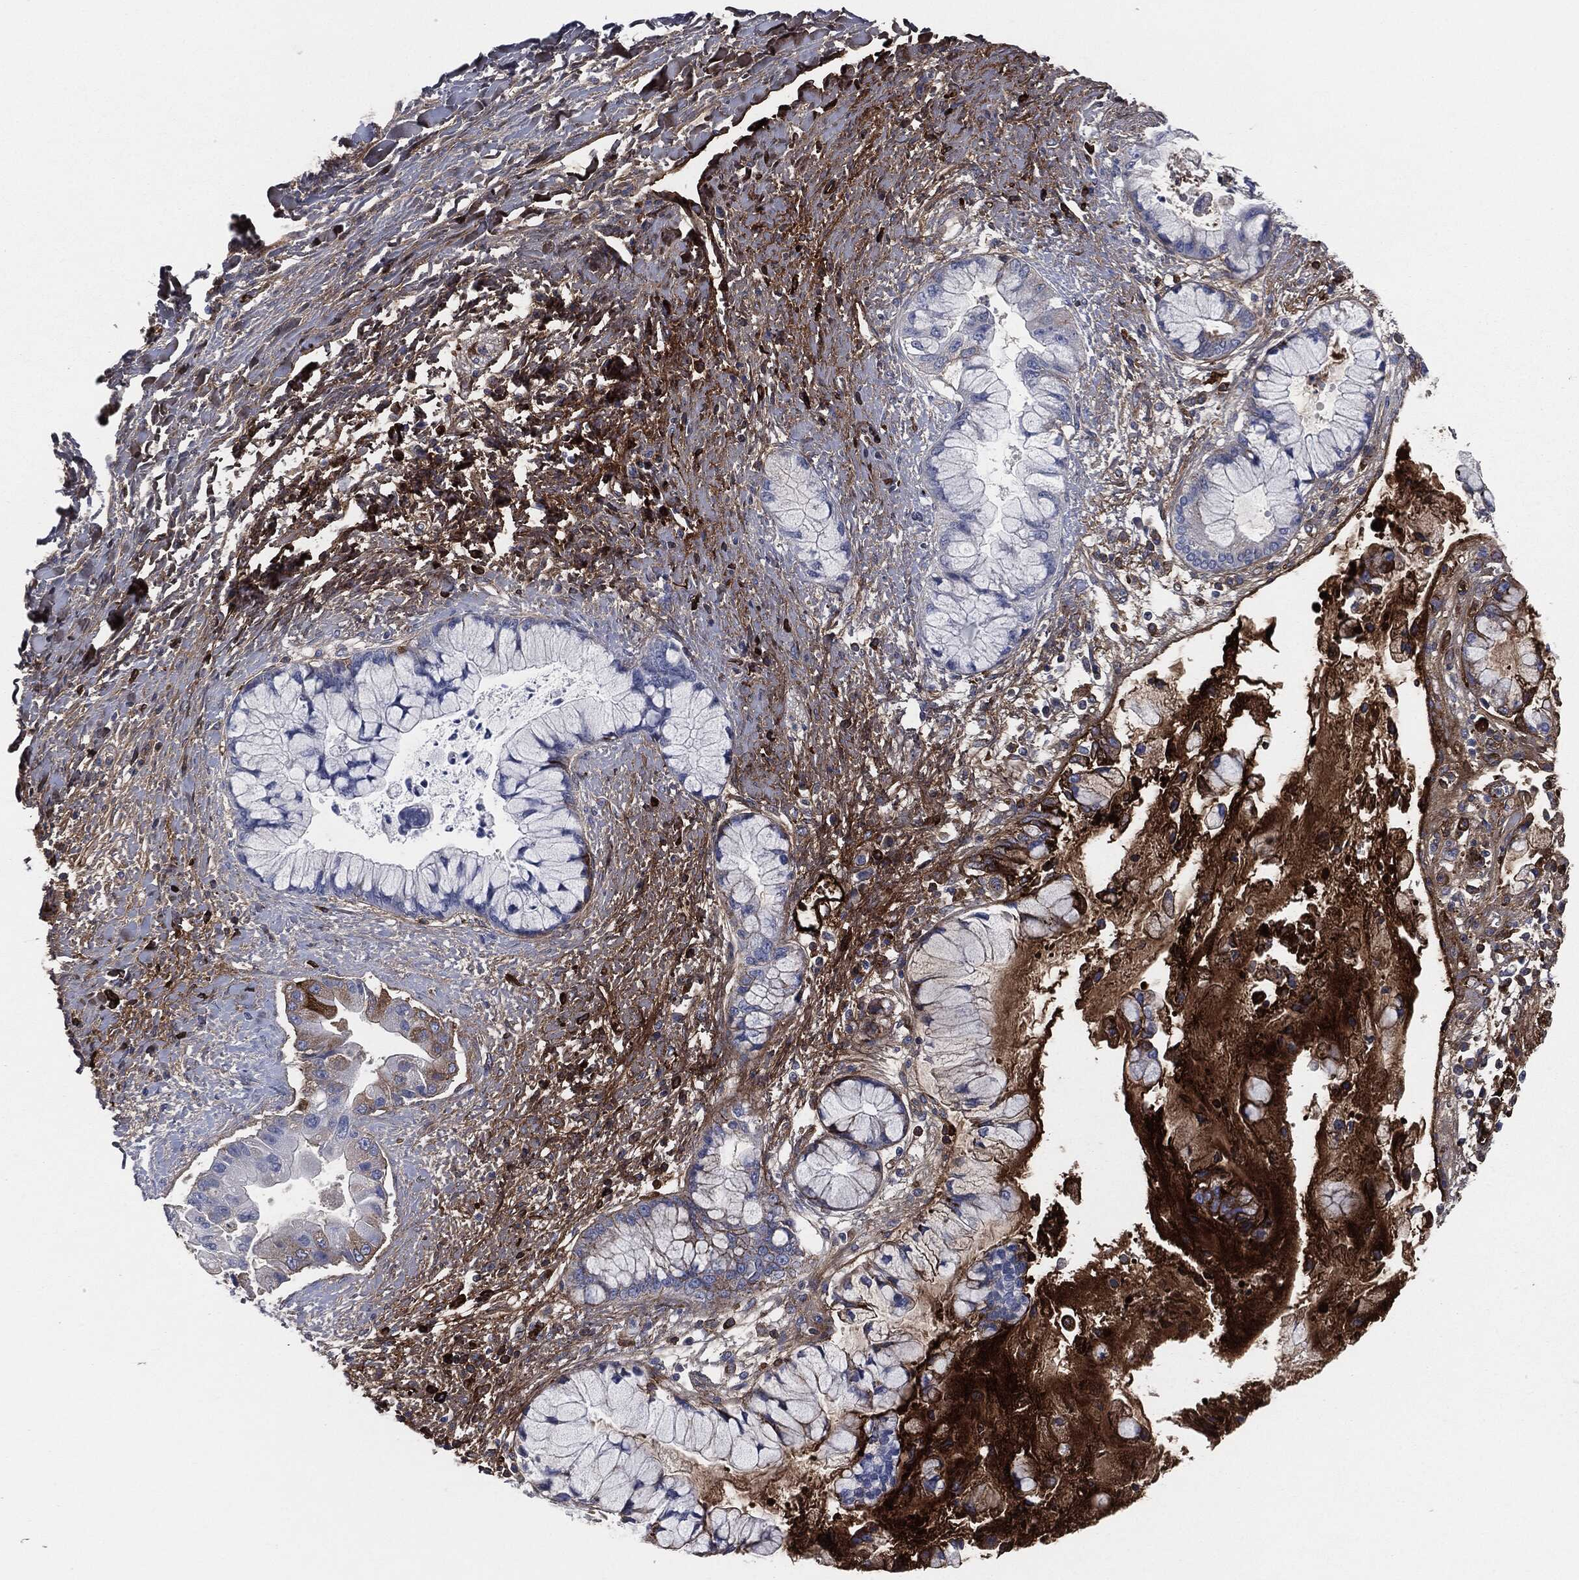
{"staining": {"intensity": "moderate", "quantity": "<25%", "location": "cytoplasmic/membranous"}, "tissue": "liver cancer", "cell_type": "Tumor cells", "image_type": "cancer", "snomed": [{"axis": "morphology", "description": "Normal tissue, NOS"}, {"axis": "morphology", "description": "Cholangiocarcinoma"}, {"axis": "topography", "description": "Liver"}, {"axis": "topography", "description": "Peripheral nerve tissue"}], "caption": "A photomicrograph showing moderate cytoplasmic/membranous staining in about <25% of tumor cells in cholangiocarcinoma (liver), as visualized by brown immunohistochemical staining.", "gene": "APOB", "patient": {"sex": "male", "age": 50}}